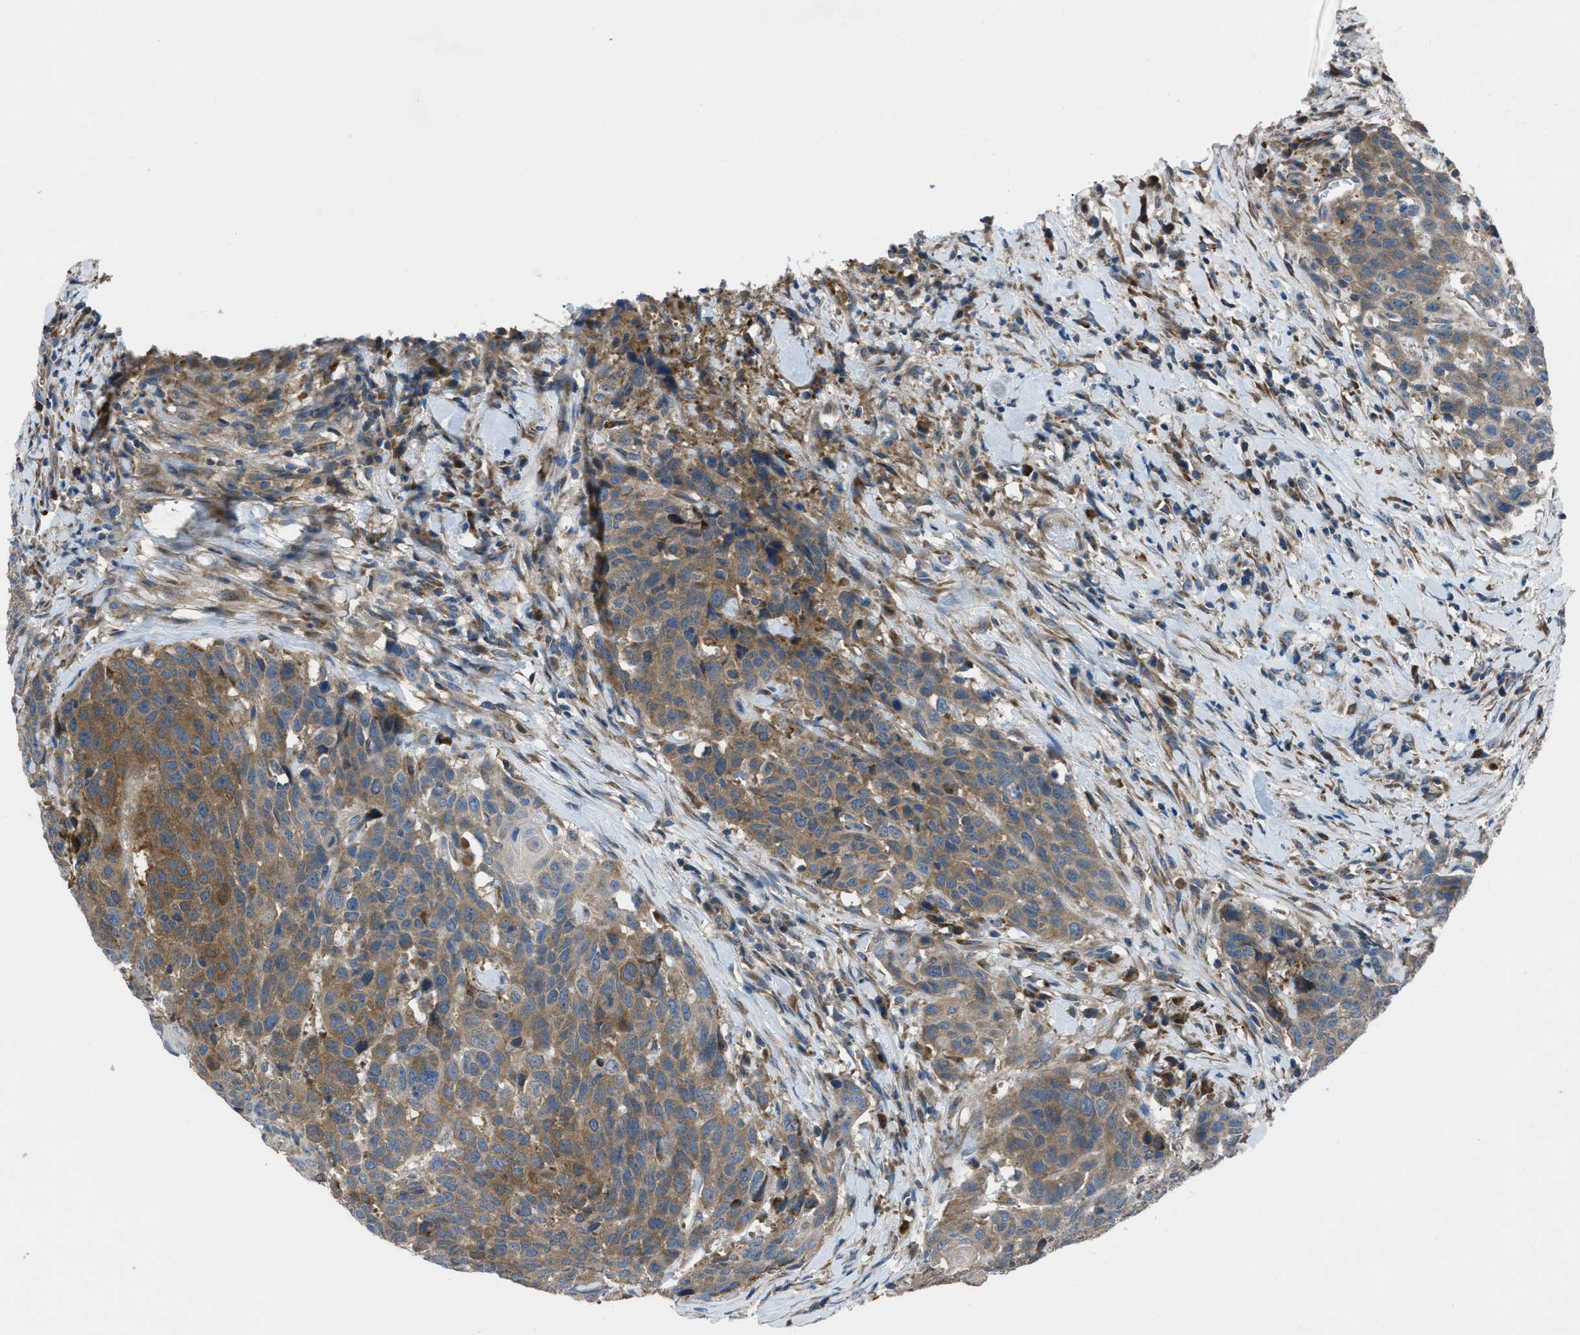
{"staining": {"intensity": "moderate", "quantity": ">75%", "location": "cytoplasmic/membranous"}, "tissue": "head and neck cancer", "cell_type": "Tumor cells", "image_type": "cancer", "snomed": [{"axis": "morphology", "description": "Squamous cell carcinoma, NOS"}, {"axis": "topography", "description": "Head-Neck"}], "caption": "Immunohistochemistry (IHC) photomicrograph of human head and neck squamous cell carcinoma stained for a protein (brown), which shows medium levels of moderate cytoplasmic/membranous expression in approximately >75% of tumor cells.", "gene": "MAP3K20", "patient": {"sex": "male", "age": 66}}